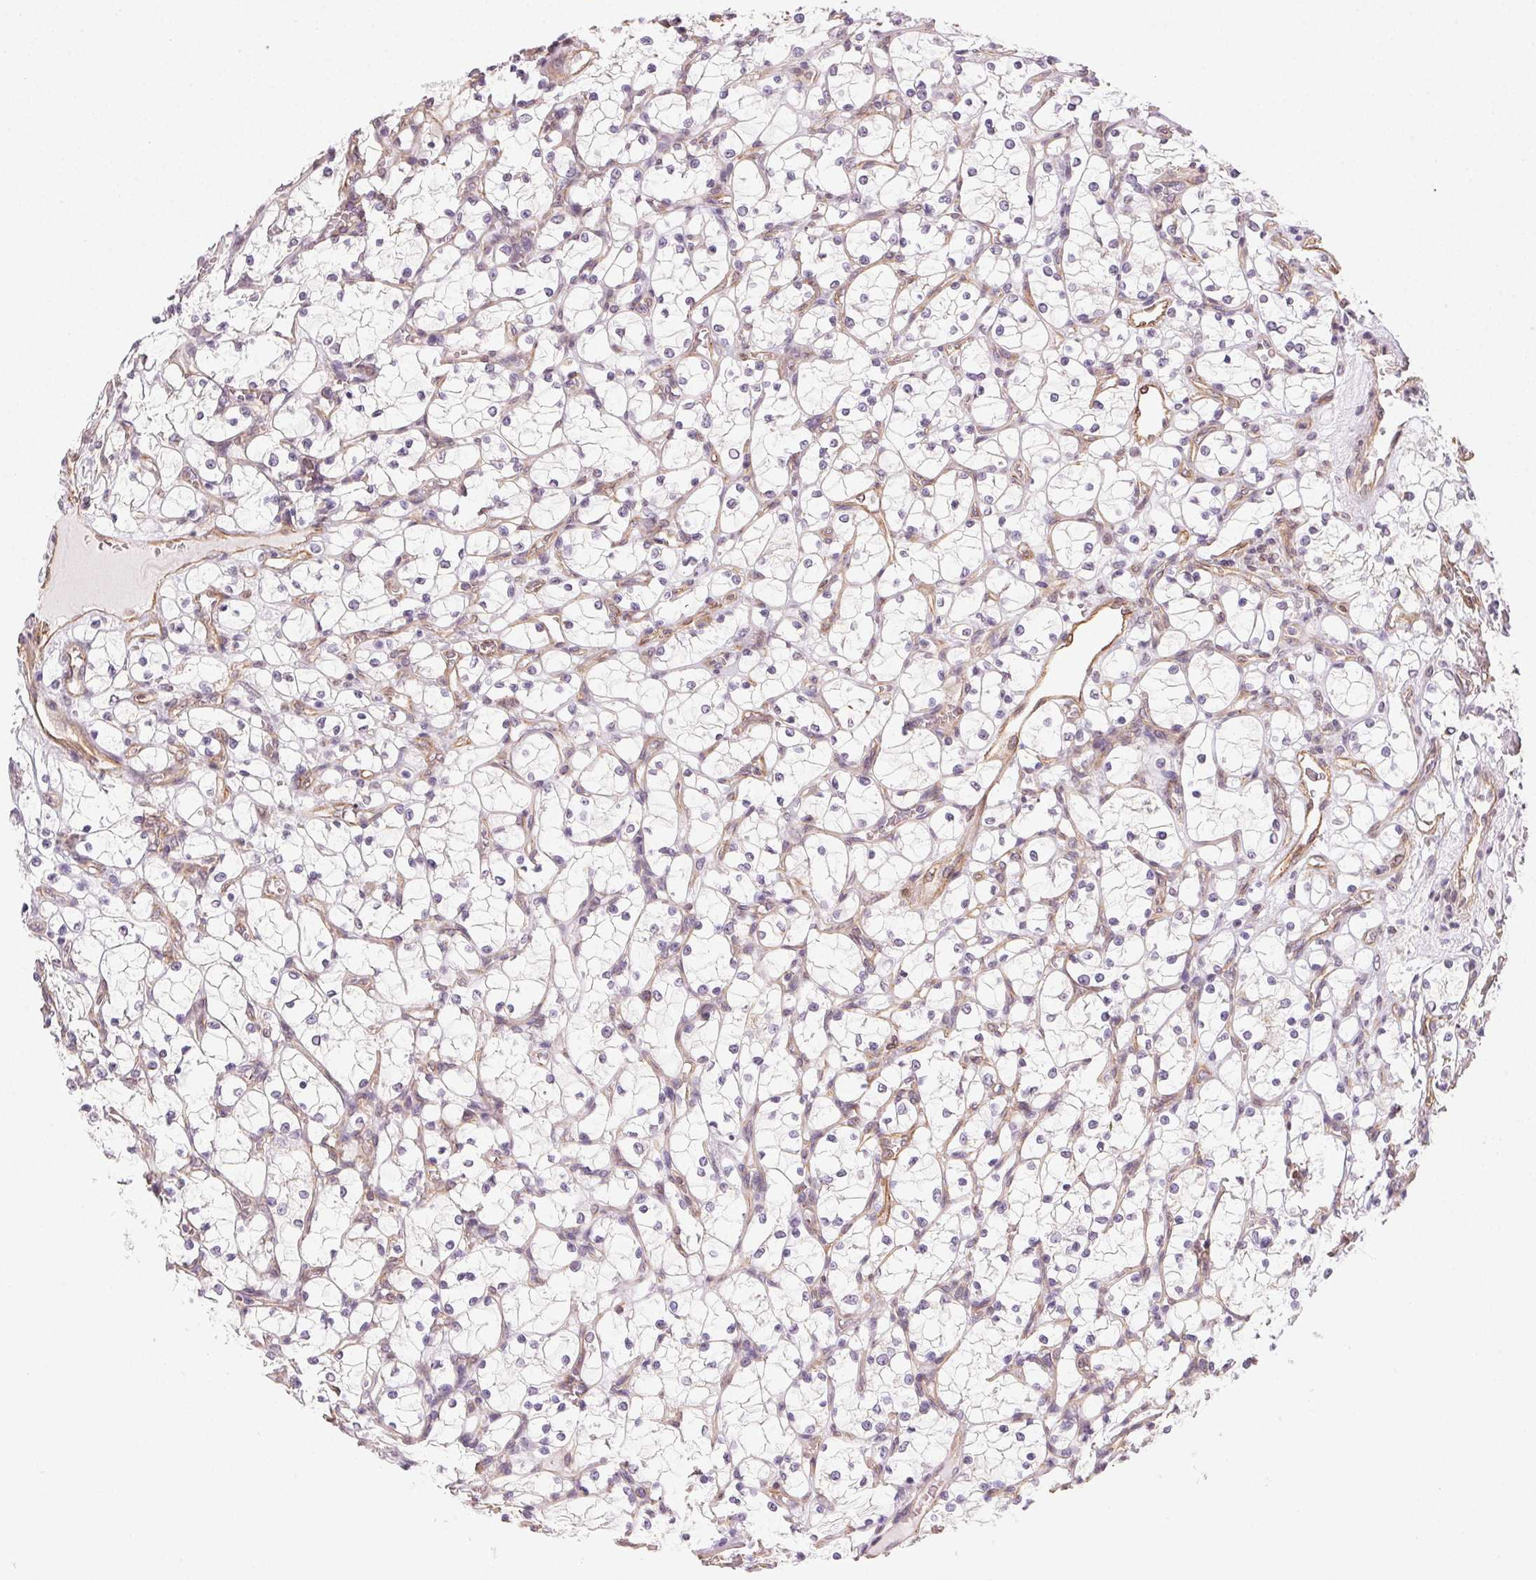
{"staining": {"intensity": "negative", "quantity": "none", "location": "none"}, "tissue": "renal cancer", "cell_type": "Tumor cells", "image_type": "cancer", "snomed": [{"axis": "morphology", "description": "Adenocarcinoma, NOS"}, {"axis": "topography", "description": "Kidney"}], "caption": "High magnification brightfield microscopy of adenocarcinoma (renal) stained with DAB (3,3'-diaminobenzidine) (brown) and counterstained with hematoxylin (blue): tumor cells show no significant positivity.", "gene": "PLA2G4F", "patient": {"sex": "female", "age": 69}}